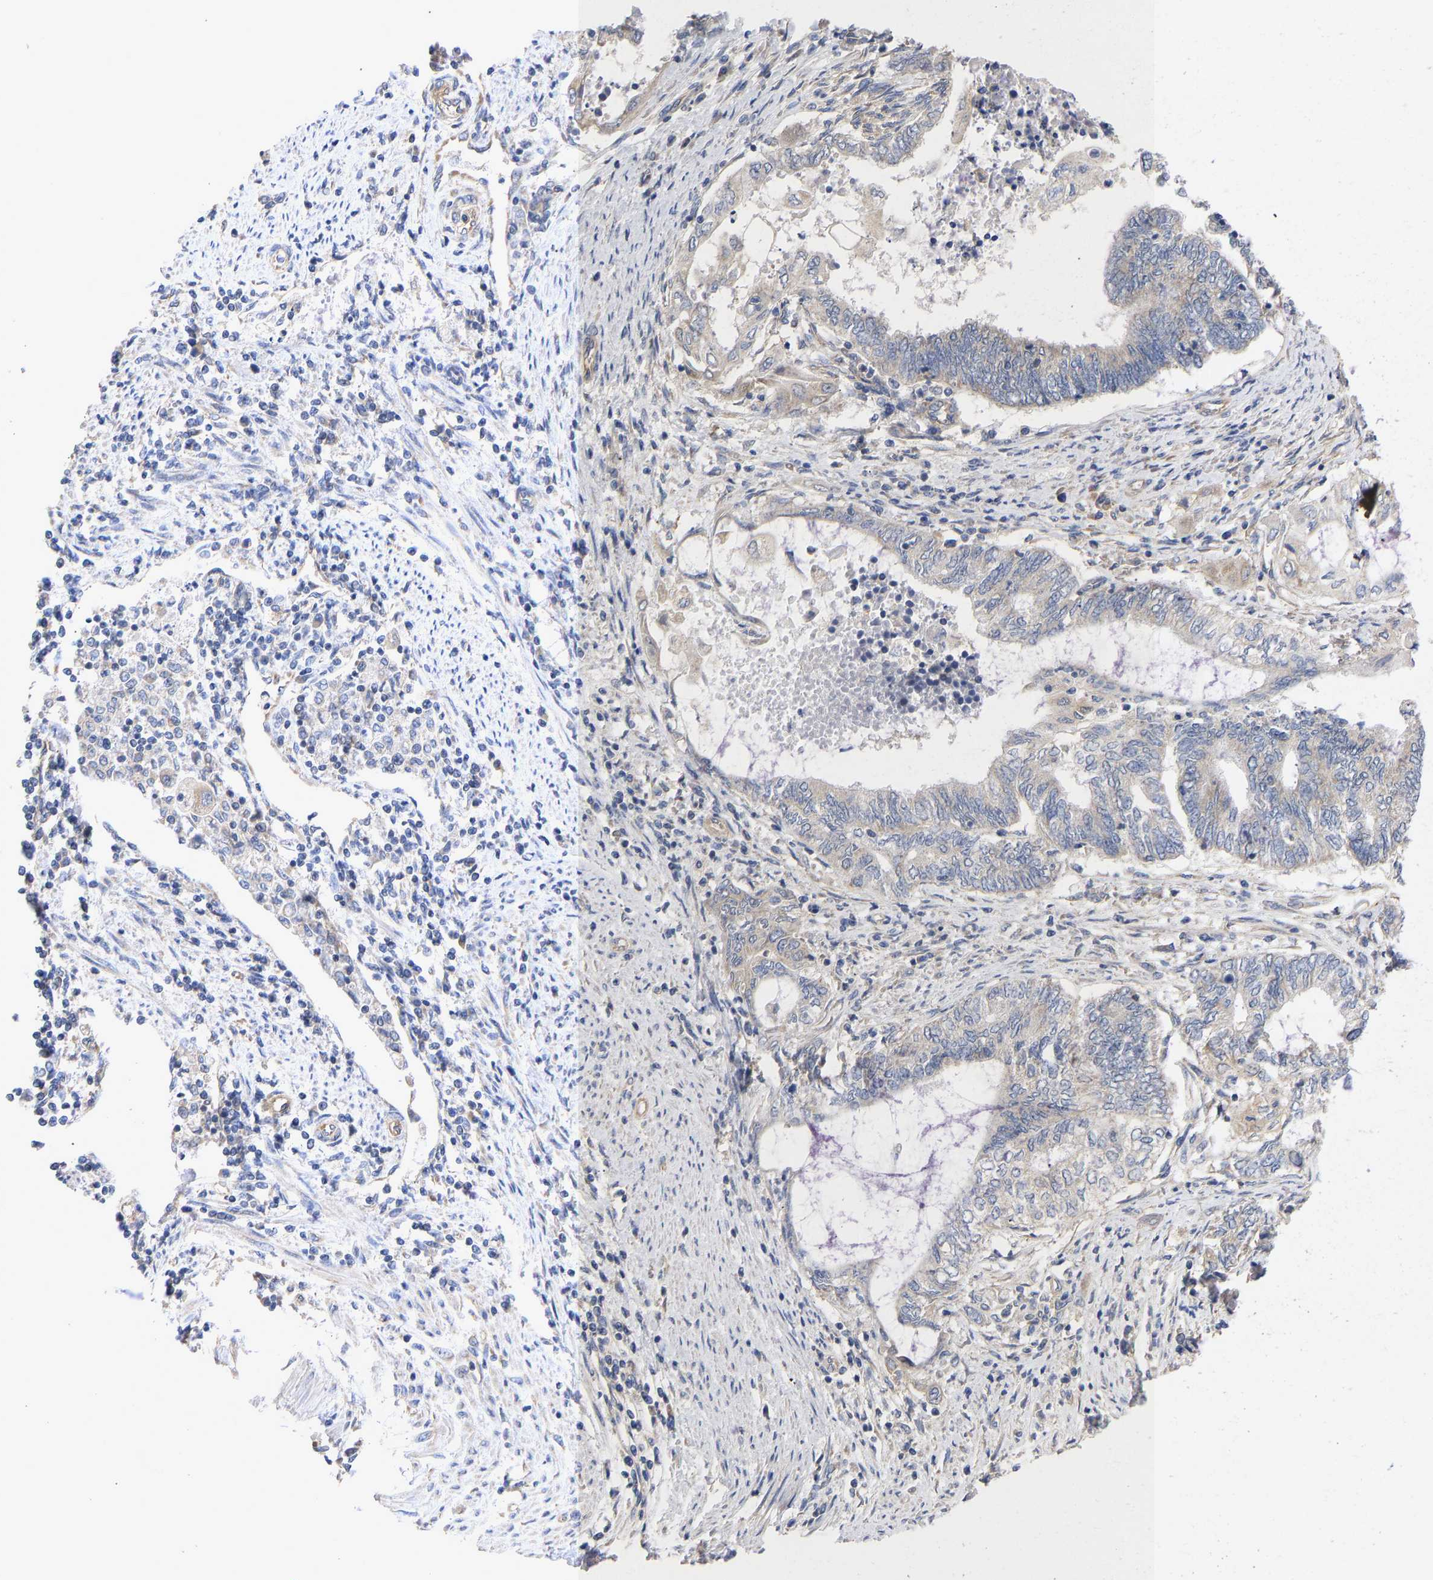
{"staining": {"intensity": "negative", "quantity": "none", "location": "none"}, "tissue": "endometrial cancer", "cell_type": "Tumor cells", "image_type": "cancer", "snomed": [{"axis": "morphology", "description": "Adenocarcinoma, NOS"}, {"axis": "topography", "description": "Uterus"}, {"axis": "topography", "description": "Endometrium"}], "caption": "Tumor cells show no significant protein expression in endometrial cancer.", "gene": "MAP2K3", "patient": {"sex": "female", "age": 70}}